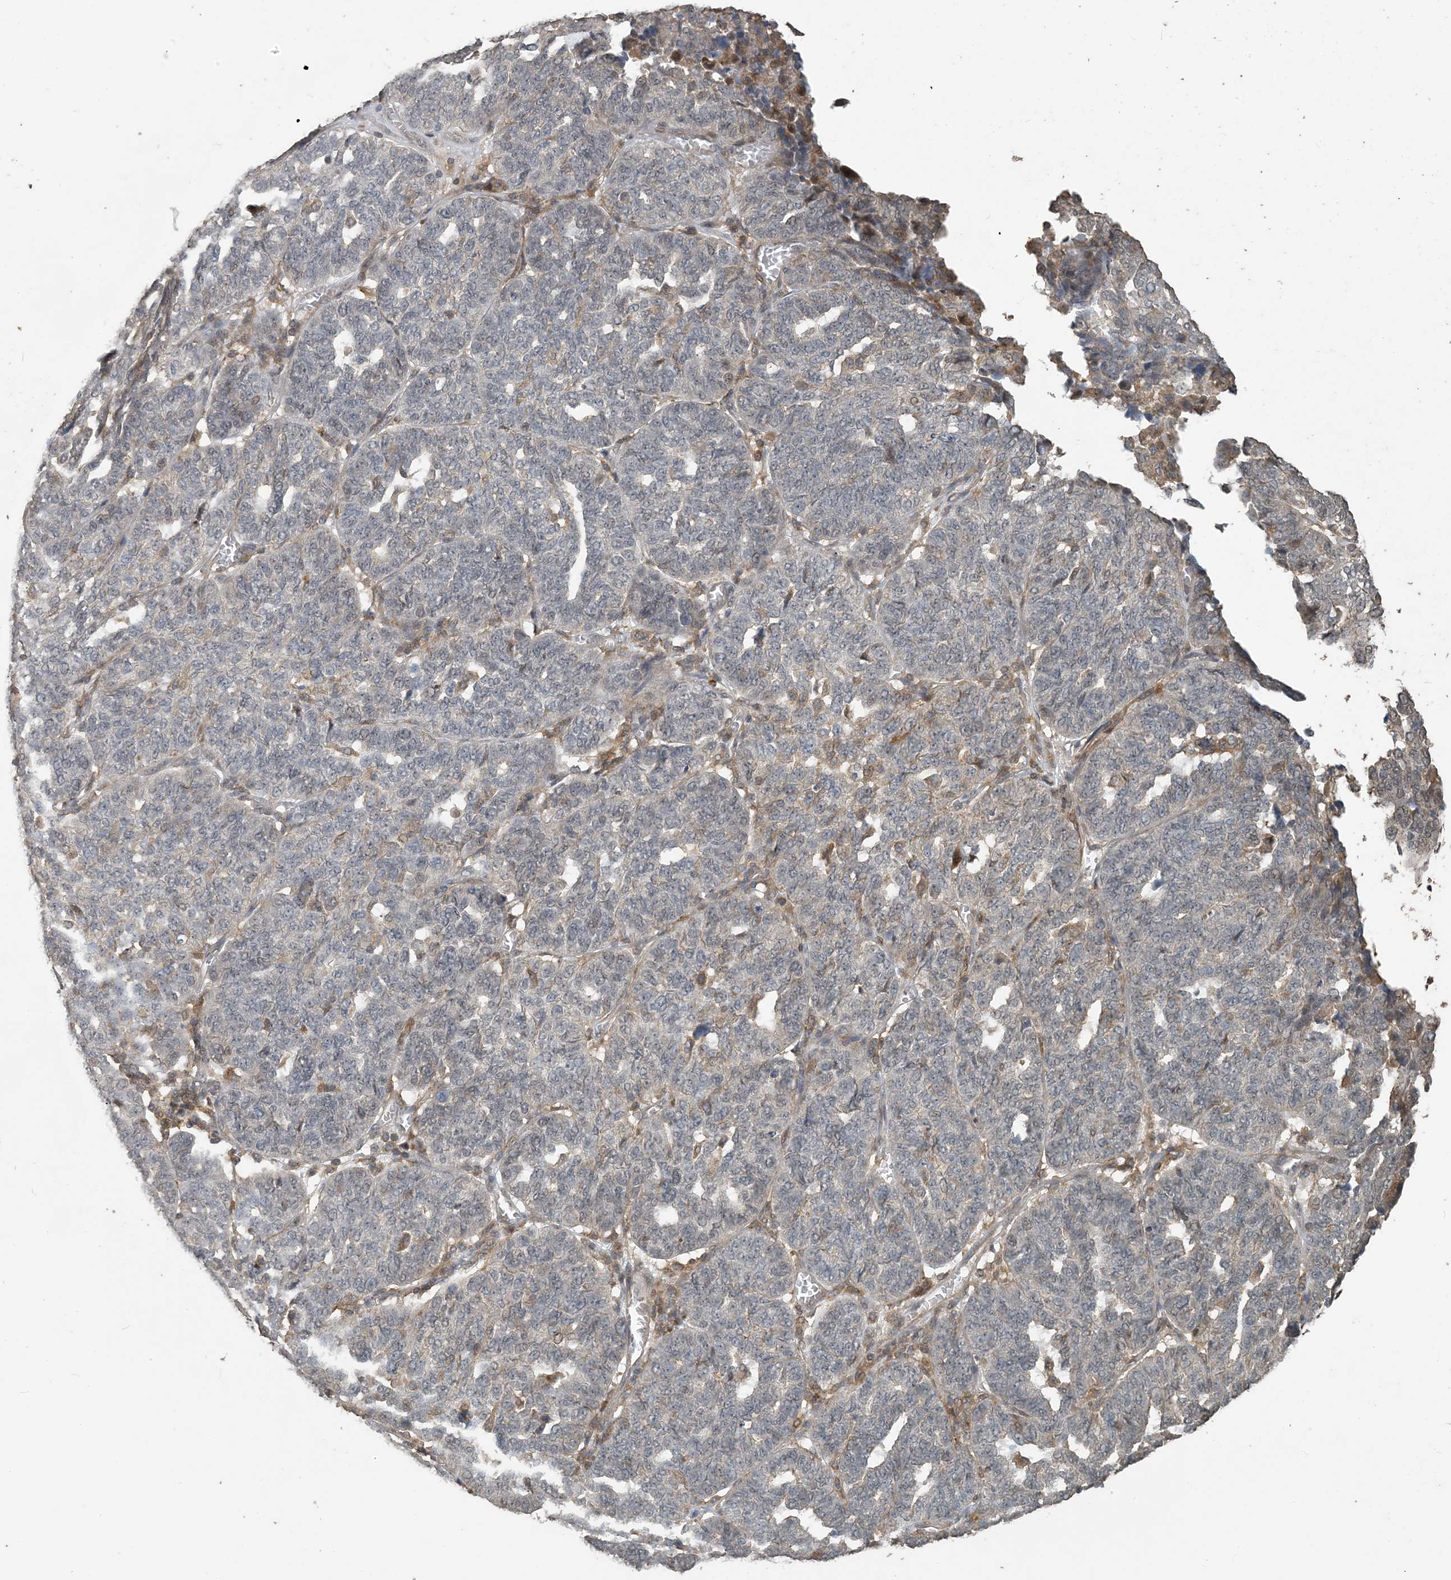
{"staining": {"intensity": "negative", "quantity": "none", "location": "none"}, "tissue": "ovarian cancer", "cell_type": "Tumor cells", "image_type": "cancer", "snomed": [{"axis": "morphology", "description": "Cystadenocarcinoma, serous, NOS"}, {"axis": "topography", "description": "Ovary"}], "caption": "DAB (3,3'-diaminobenzidine) immunohistochemical staining of serous cystadenocarcinoma (ovarian) reveals no significant positivity in tumor cells. The staining is performed using DAB brown chromogen with nuclei counter-stained in using hematoxylin.", "gene": "ZC3H12A", "patient": {"sex": "female", "age": 59}}